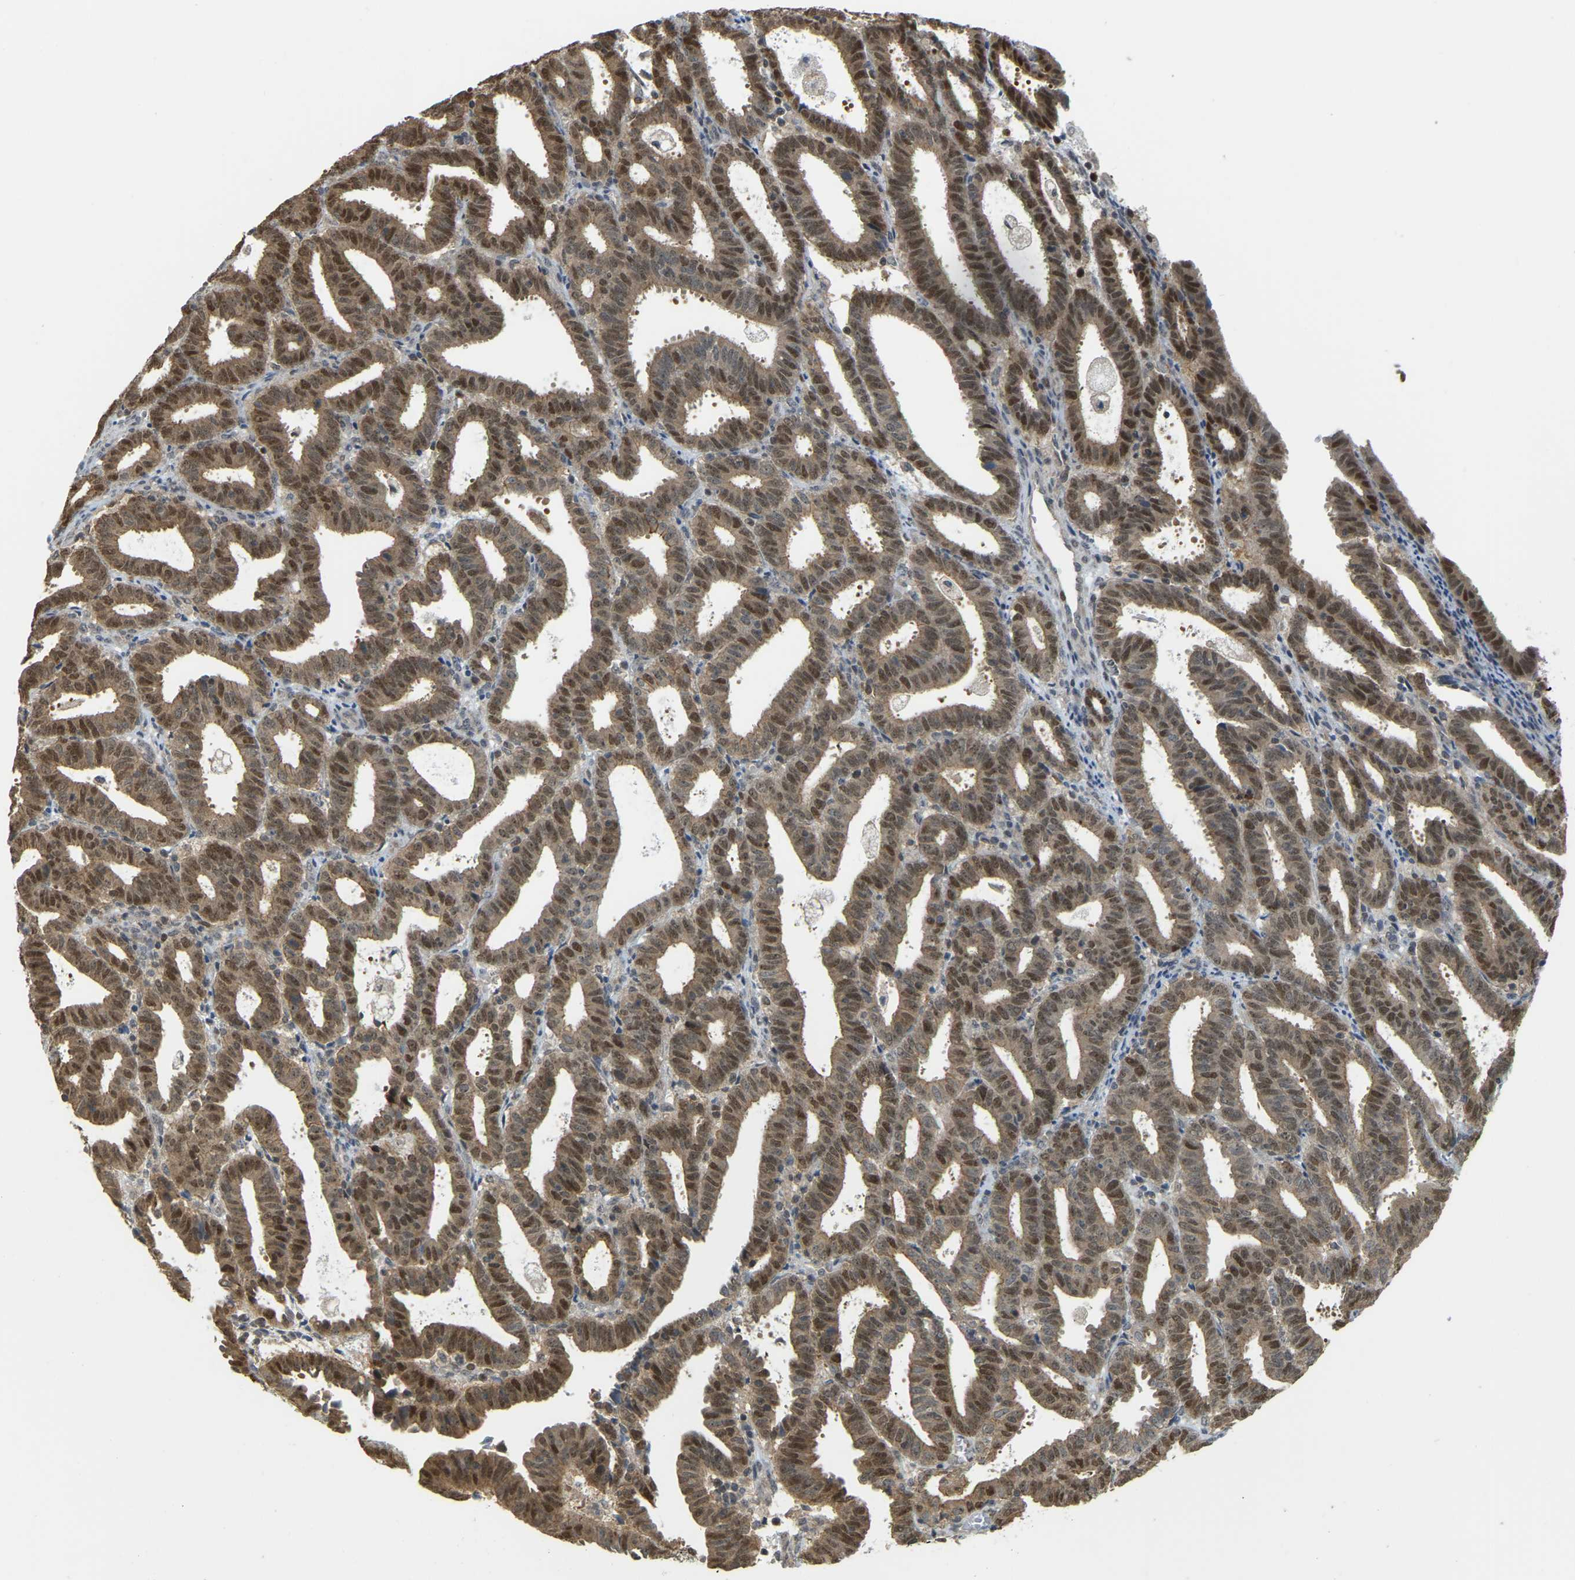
{"staining": {"intensity": "moderate", "quantity": ">75%", "location": "nuclear"}, "tissue": "endometrial cancer", "cell_type": "Tumor cells", "image_type": "cancer", "snomed": [{"axis": "morphology", "description": "Adenocarcinoma, NOS"}, {"axis": "topography", "description": "Uterus"}], "caption": "This image shows immunohistochemistry staining of endometrial cancer, with medium moderate nuclear positivity in approximately >75% of tumor cells.", "gene": "BRF2", "patient": {"sex": "female", "age": 83}}